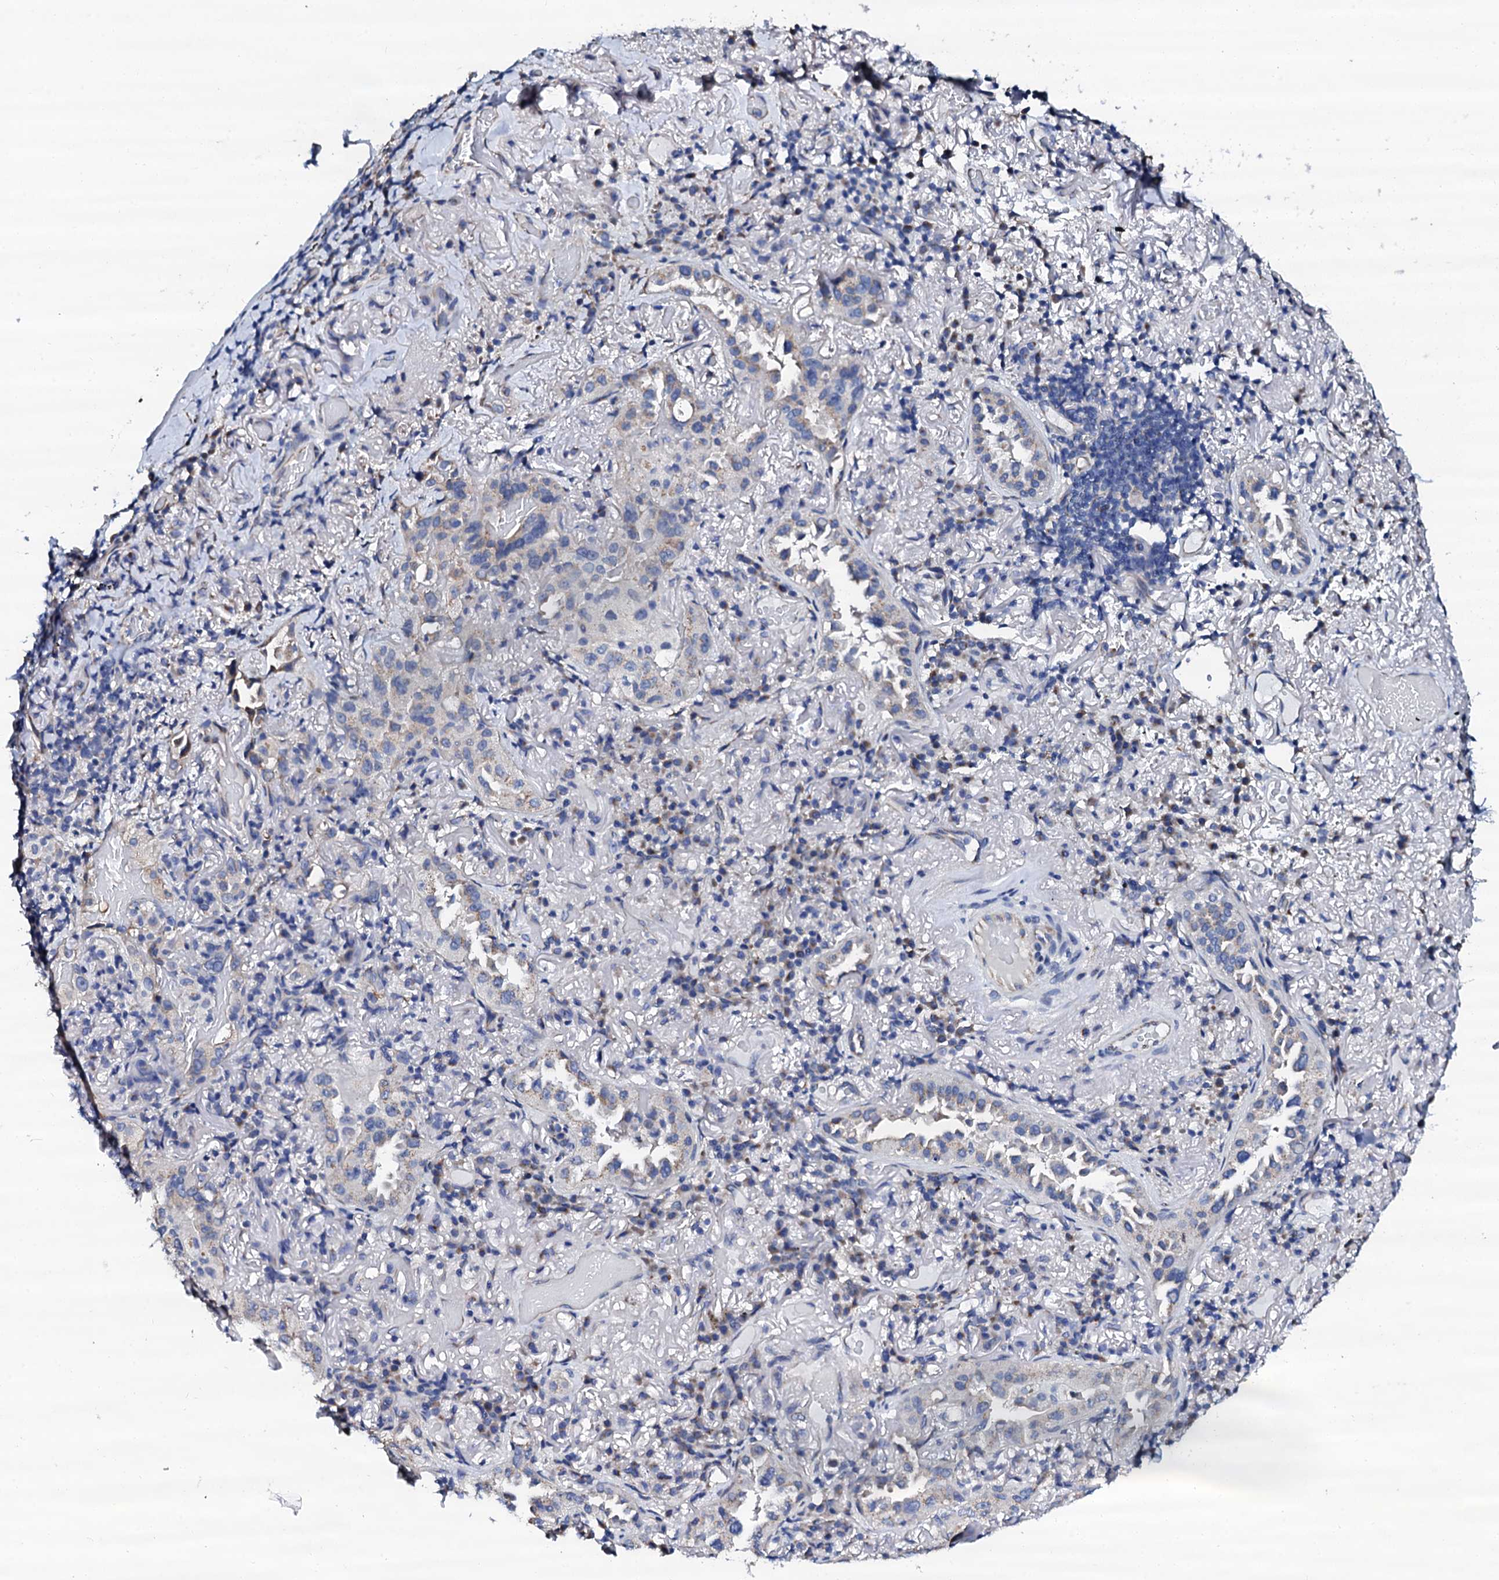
{"staining": {"intensity": "weak", "quantity": "<25%", "location": "cytoplasmic/membranous"}, "tissue": "lung cancer", "cell_type": "Tumor cells", "image_type": "cancer", "snomed": [{"axis": "morphology", "description": "Adenocarcinoma, NOS"}, {"axis": "topography", "description": "Lung"}], "caption": "Lung adenocarcinoma stained for a protein using immunohistochemistry (IHC) reveals no positivity tumor cells.", "gene": "AKAP3", "patient": {"sex": "female", "age": 69}}